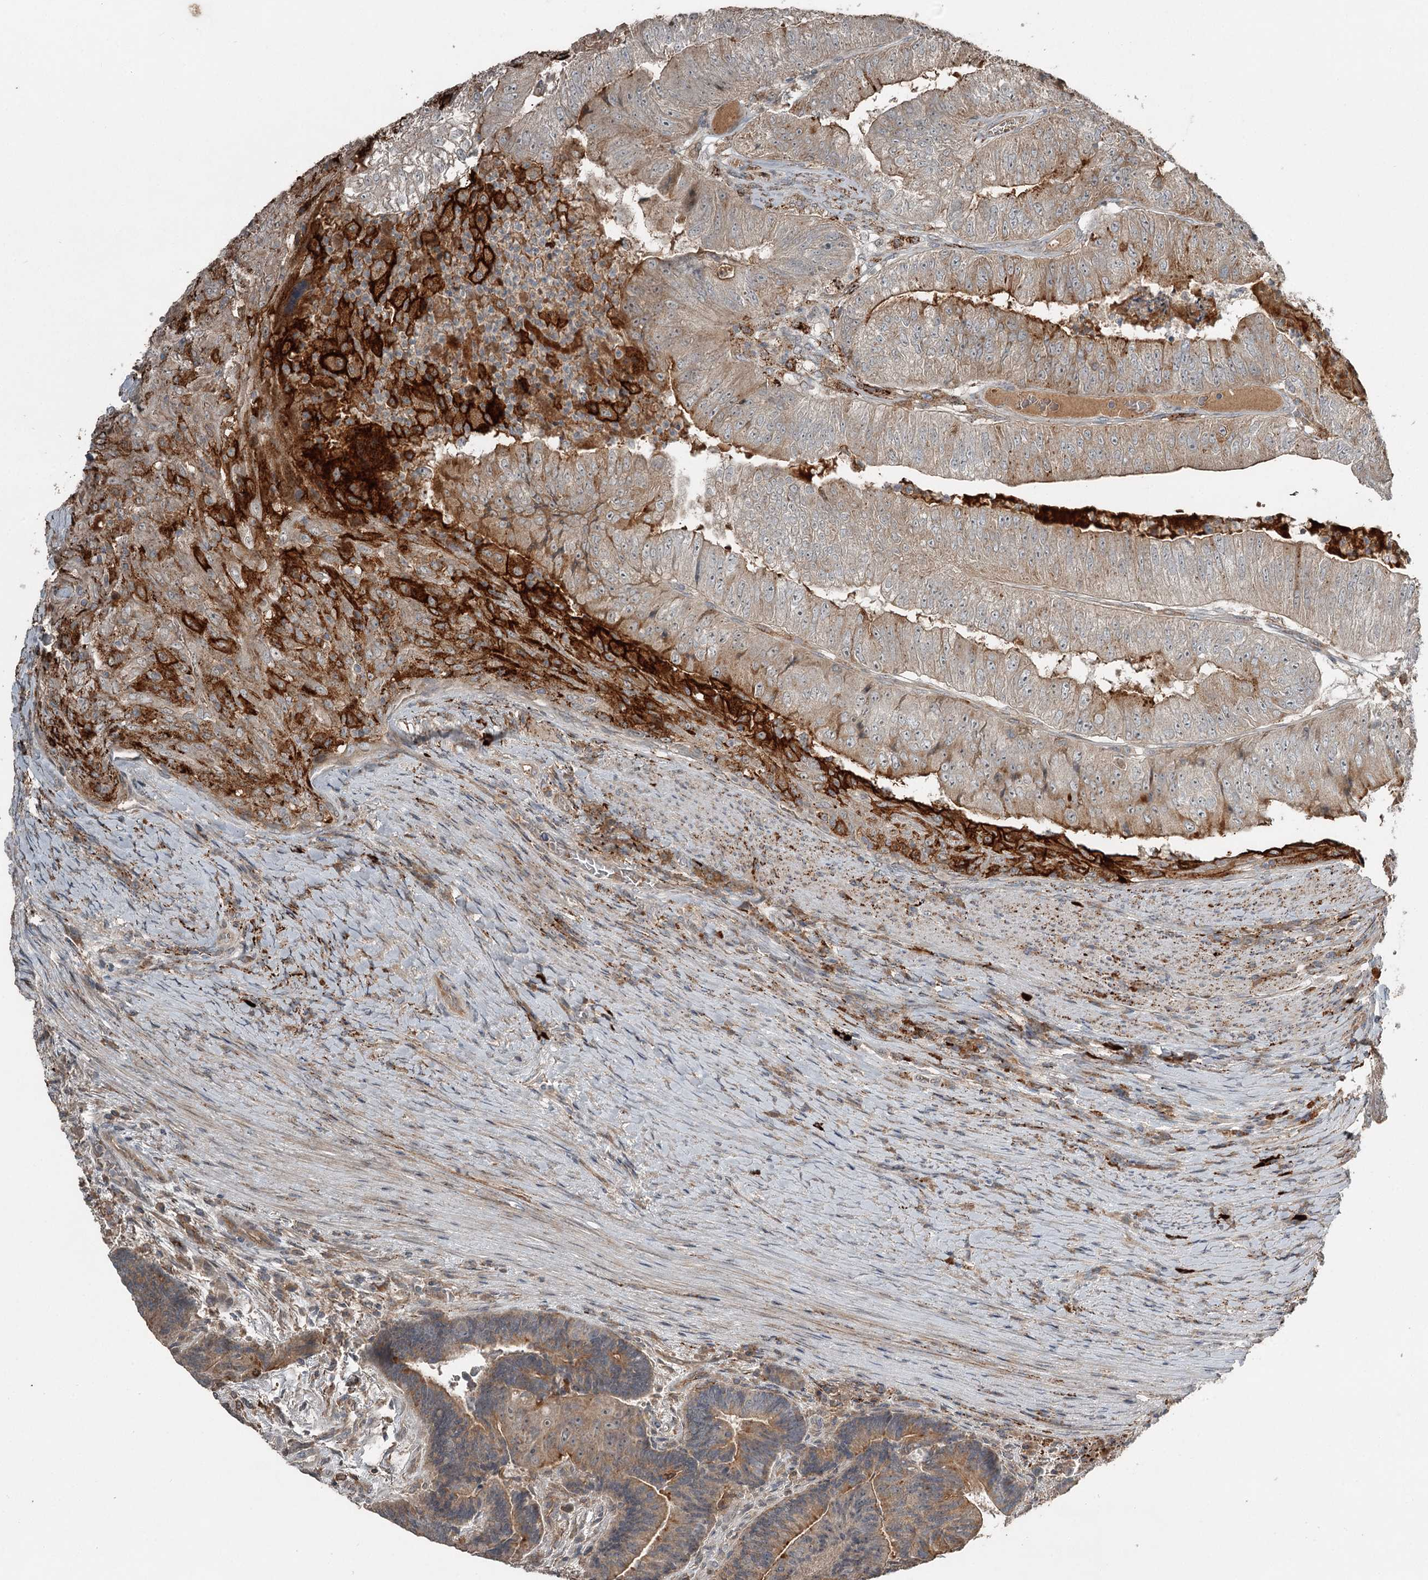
{"staining": {"intensity": "moderate", "quantity": "<25%", "location": "cytoplasmic/membranous"}, "tissue": "colorectal cancer", "cell_type": "Tumor cells", "image_type": "cancer", "snomed": [{"axis": "morphology", "description": "Adenocarcinoma, NOS"}, {"axis": "topography", "description": "Colon"}], "caption": "Immunohistochemical staining of human colorectal adenocarcinoma reveals low levels of moderate cytoplasmic/membranous protein staining in approximately <25% of tumor cells. Using DAB (brown) and hematoxylin (blue) stains, captured at high magnification using brightfield microscopy.", "gene": "SLC39A8", "patient": {"sex": "female", "age": 67}}